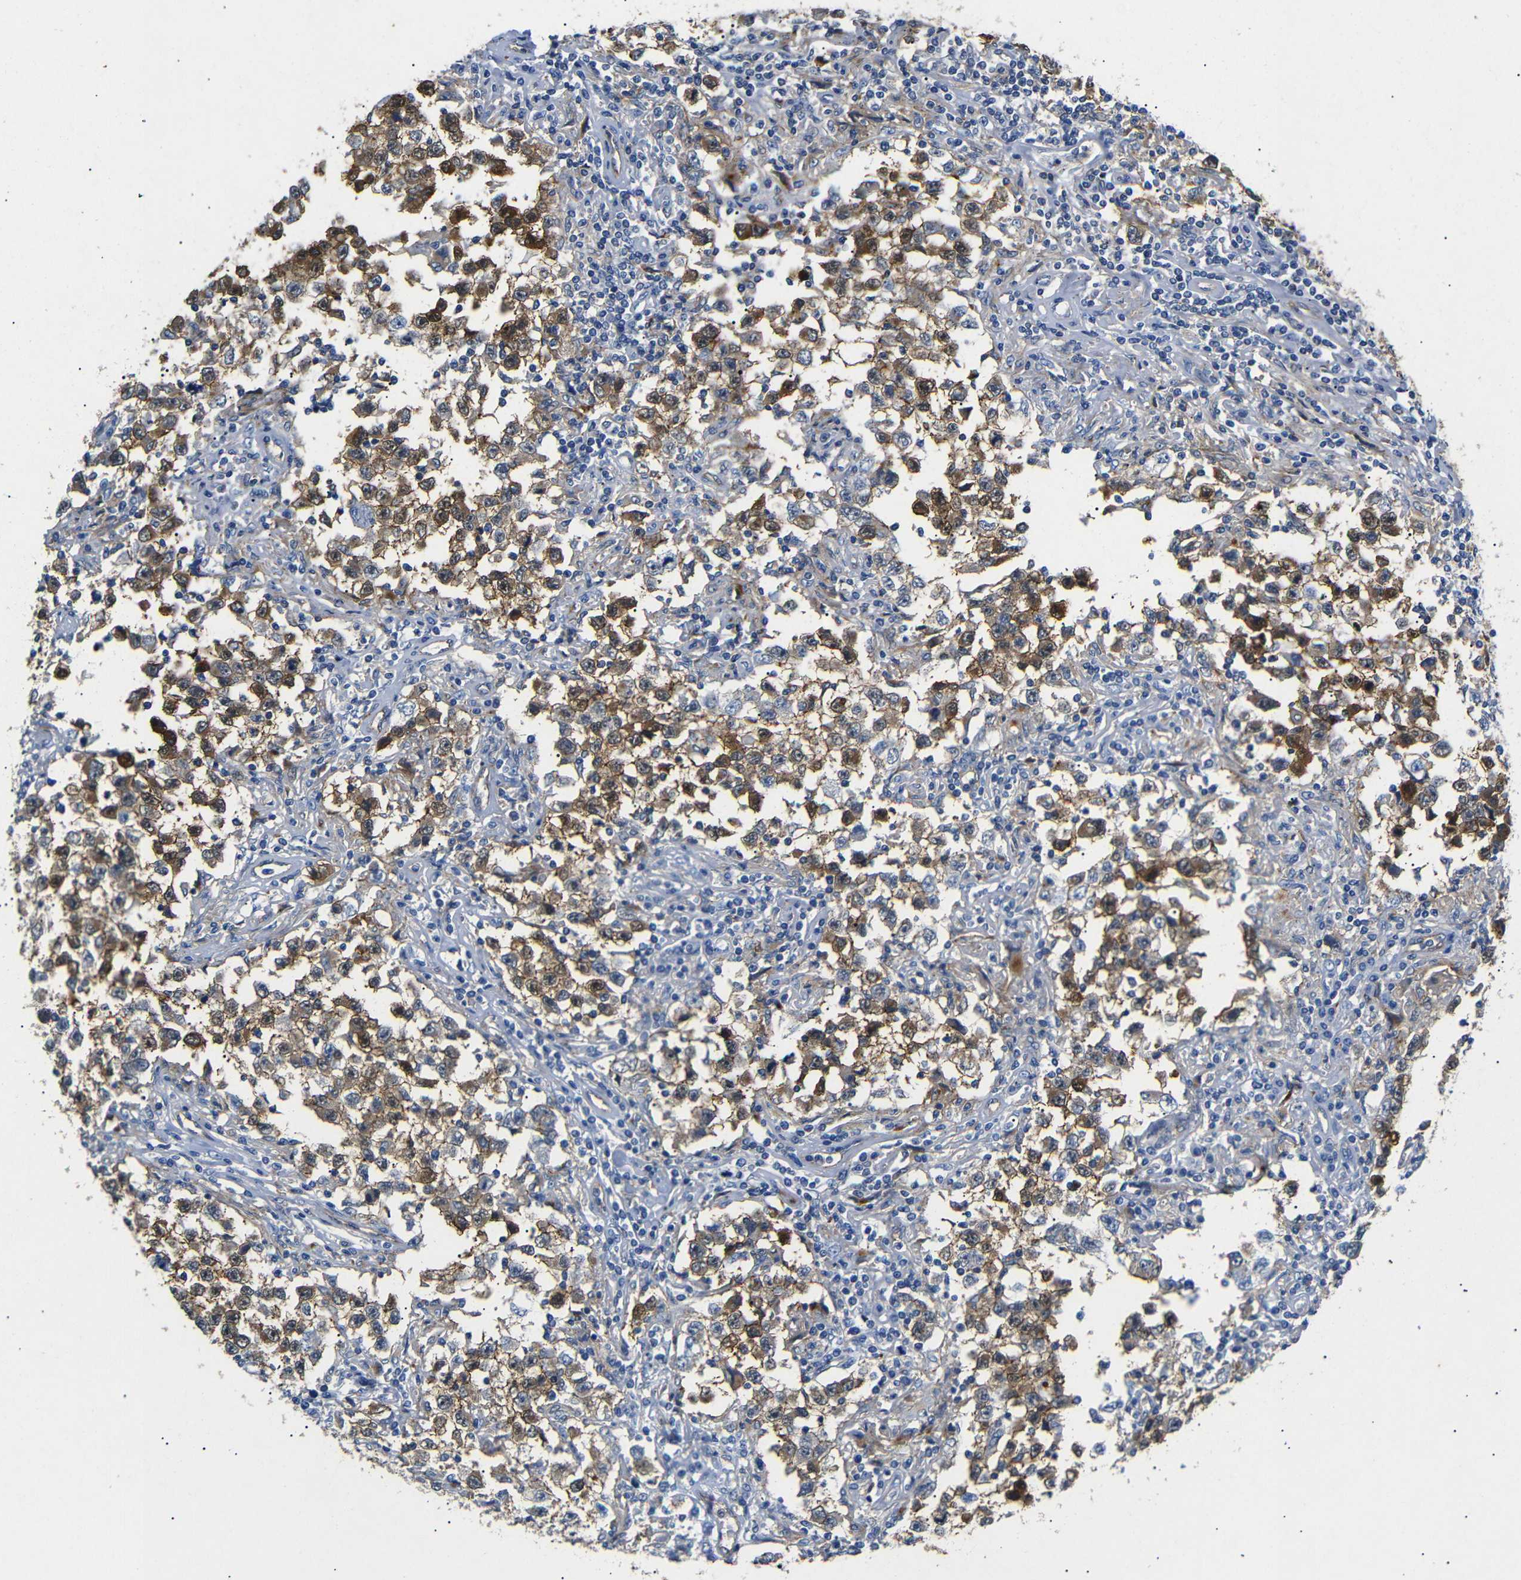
{"staining": {"intensity": "strong", "quantity": ">75%", "location": "cytoplasmic/membranous"}, "tissue": "testis cancer", "cell_type": "Tumor cells", "image_type": "cancer", "snomed": [{"axis": "morphology", "description": "Carcinoma, Embryonal, NOS"}, {"axis": "topography", "description": "Testis"}], "caption": "This is a photomicrograph of immunohistochemistry (IHC) staining of embryonal carcinoma (testis), which shows strong positivity in the cytoplasmic/membranous of tumor cells.", "gene": "SDCBP", "patient": {"sex": "male", "age": 21}}